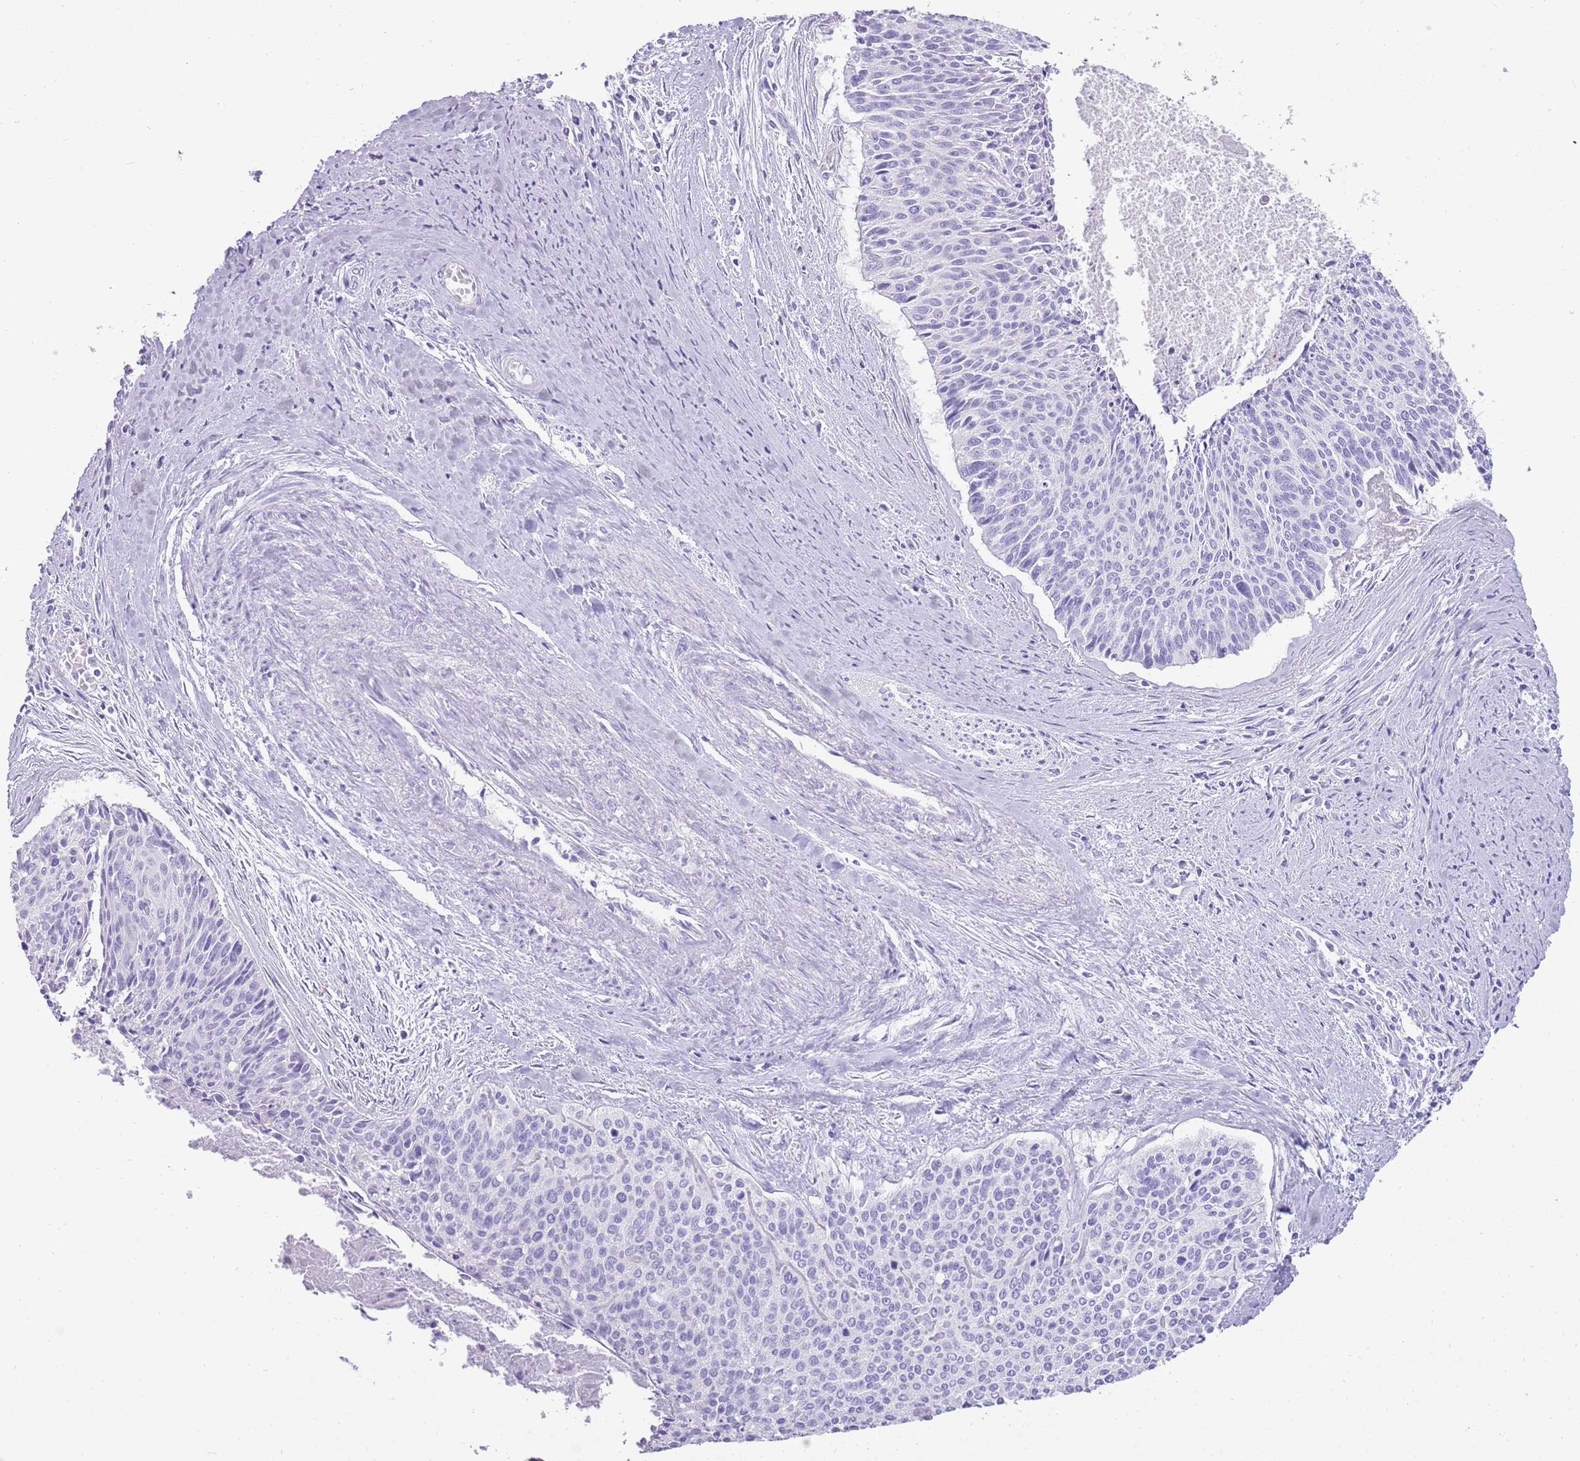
{"staining": {"intensity": "negative", "quantity": "none", "location": "none"}, "tissue": "cervical cancer", "cell_type": "Tumor cells", "image_type": "cancer", "snomed": [{"axis": "morphology", "description": "Squamous cell carcinoma, NOS"}, {"axis": "topography", "description": "Cervix"}], "caption": "Immunohistochemistry micrograph of neoplastic tissue: human cervical cancer (squamous cell carcinoma) stained with DAB (3,3'-diaminobenzidine) demonstrates no significant protein staining in tumor cells.", "gene": "NBPF3", "patient": {"sex": "female", "age": 55}}